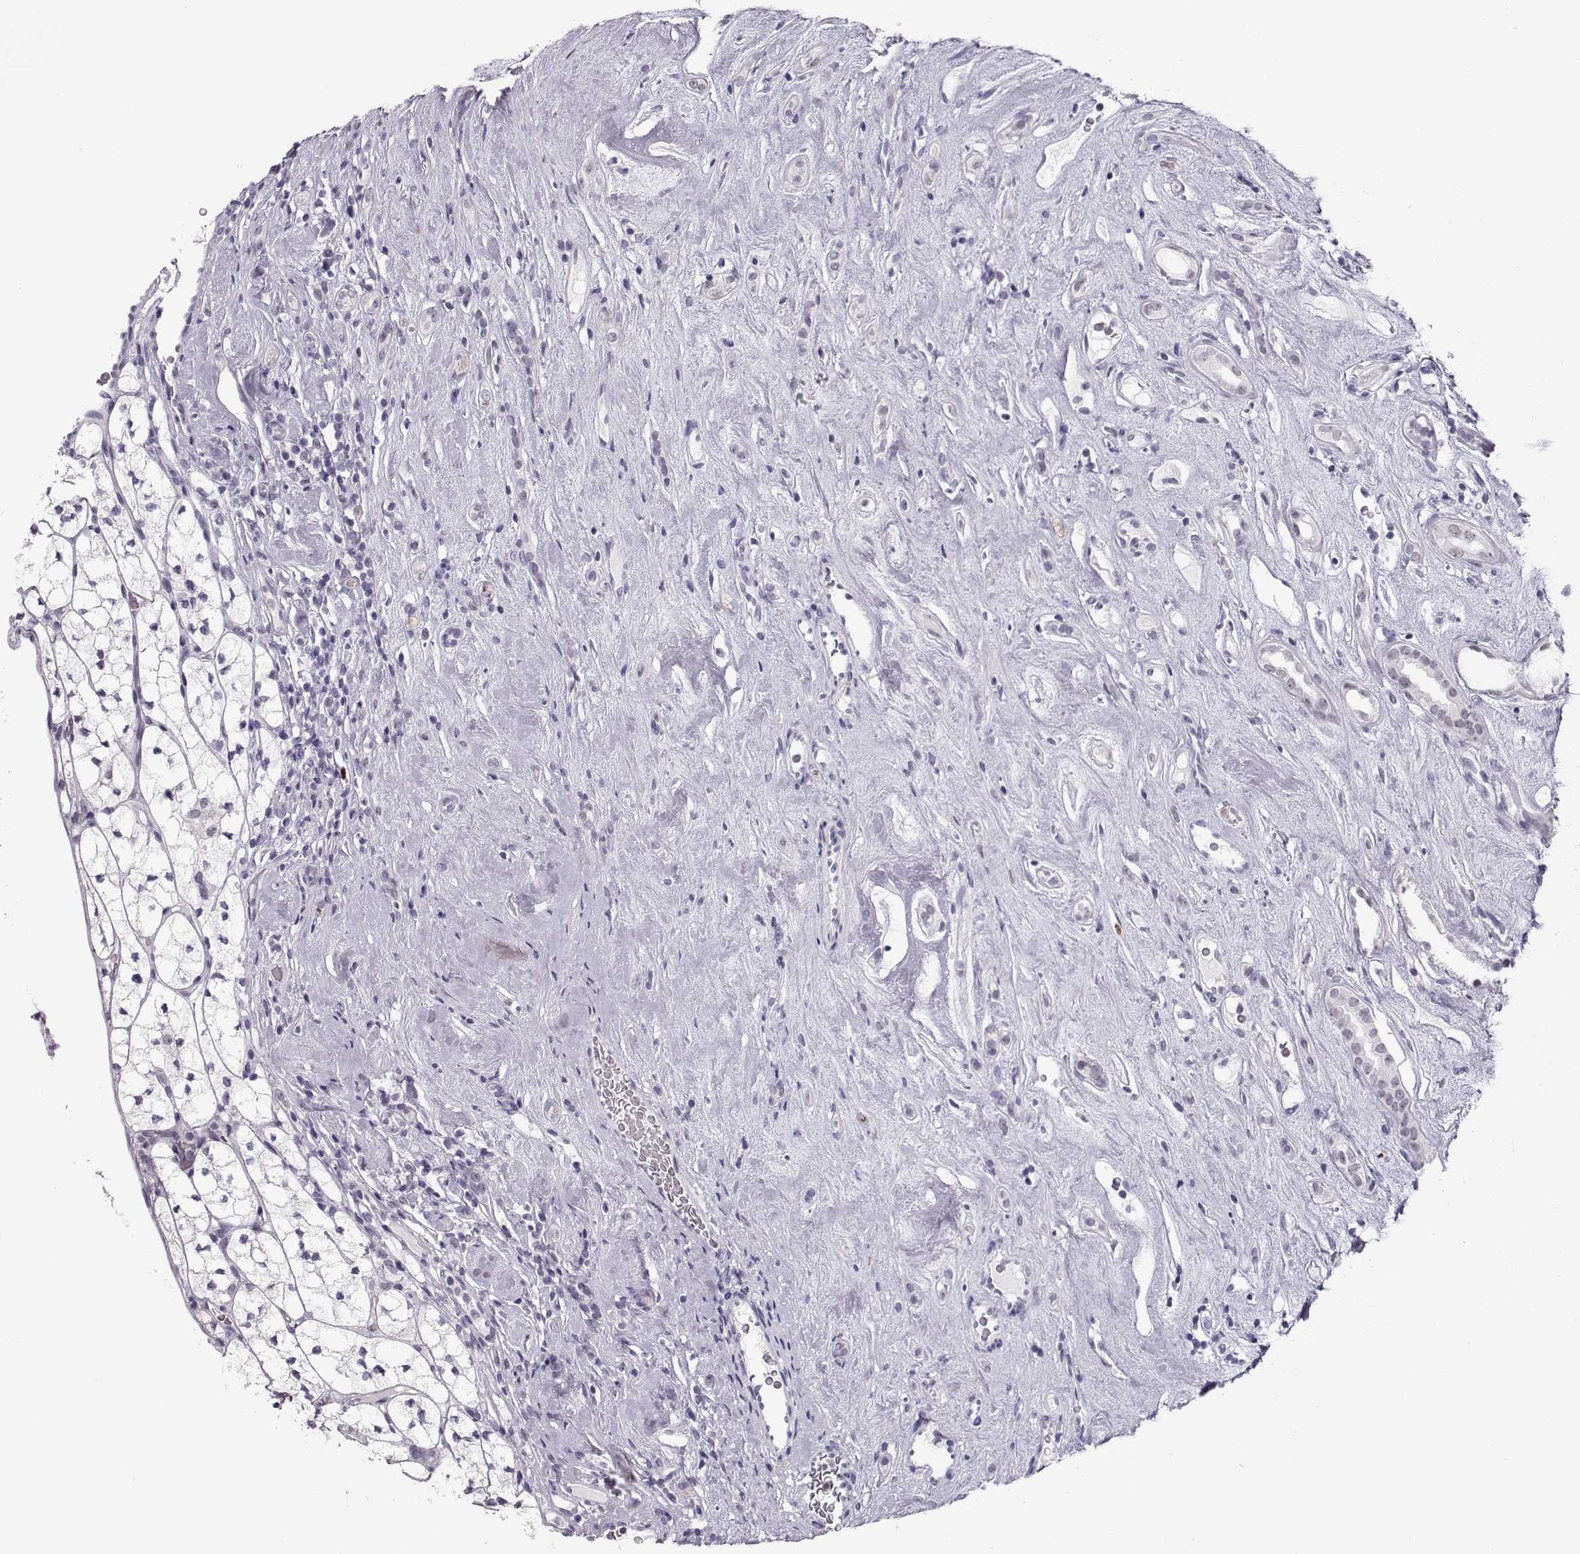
{"staining": {"intensity": "negative", "quantity": "none", "location": "none"}, "tissue": "renal cancer", "cell_type": "Tumor cells", "image_type": "cancer", "snomed": [{"axis": "morphology", "description": "Adenocarcinoma, NOS"}, {"axis": "topography", "description": "Kidney"}], "caption": "DAB immunohistochemical staining of renal adenocarcinoma displays no significant staining in tumor cells.", "gene": "SGO1", "patient": {"sex": "female", "age": 89}}